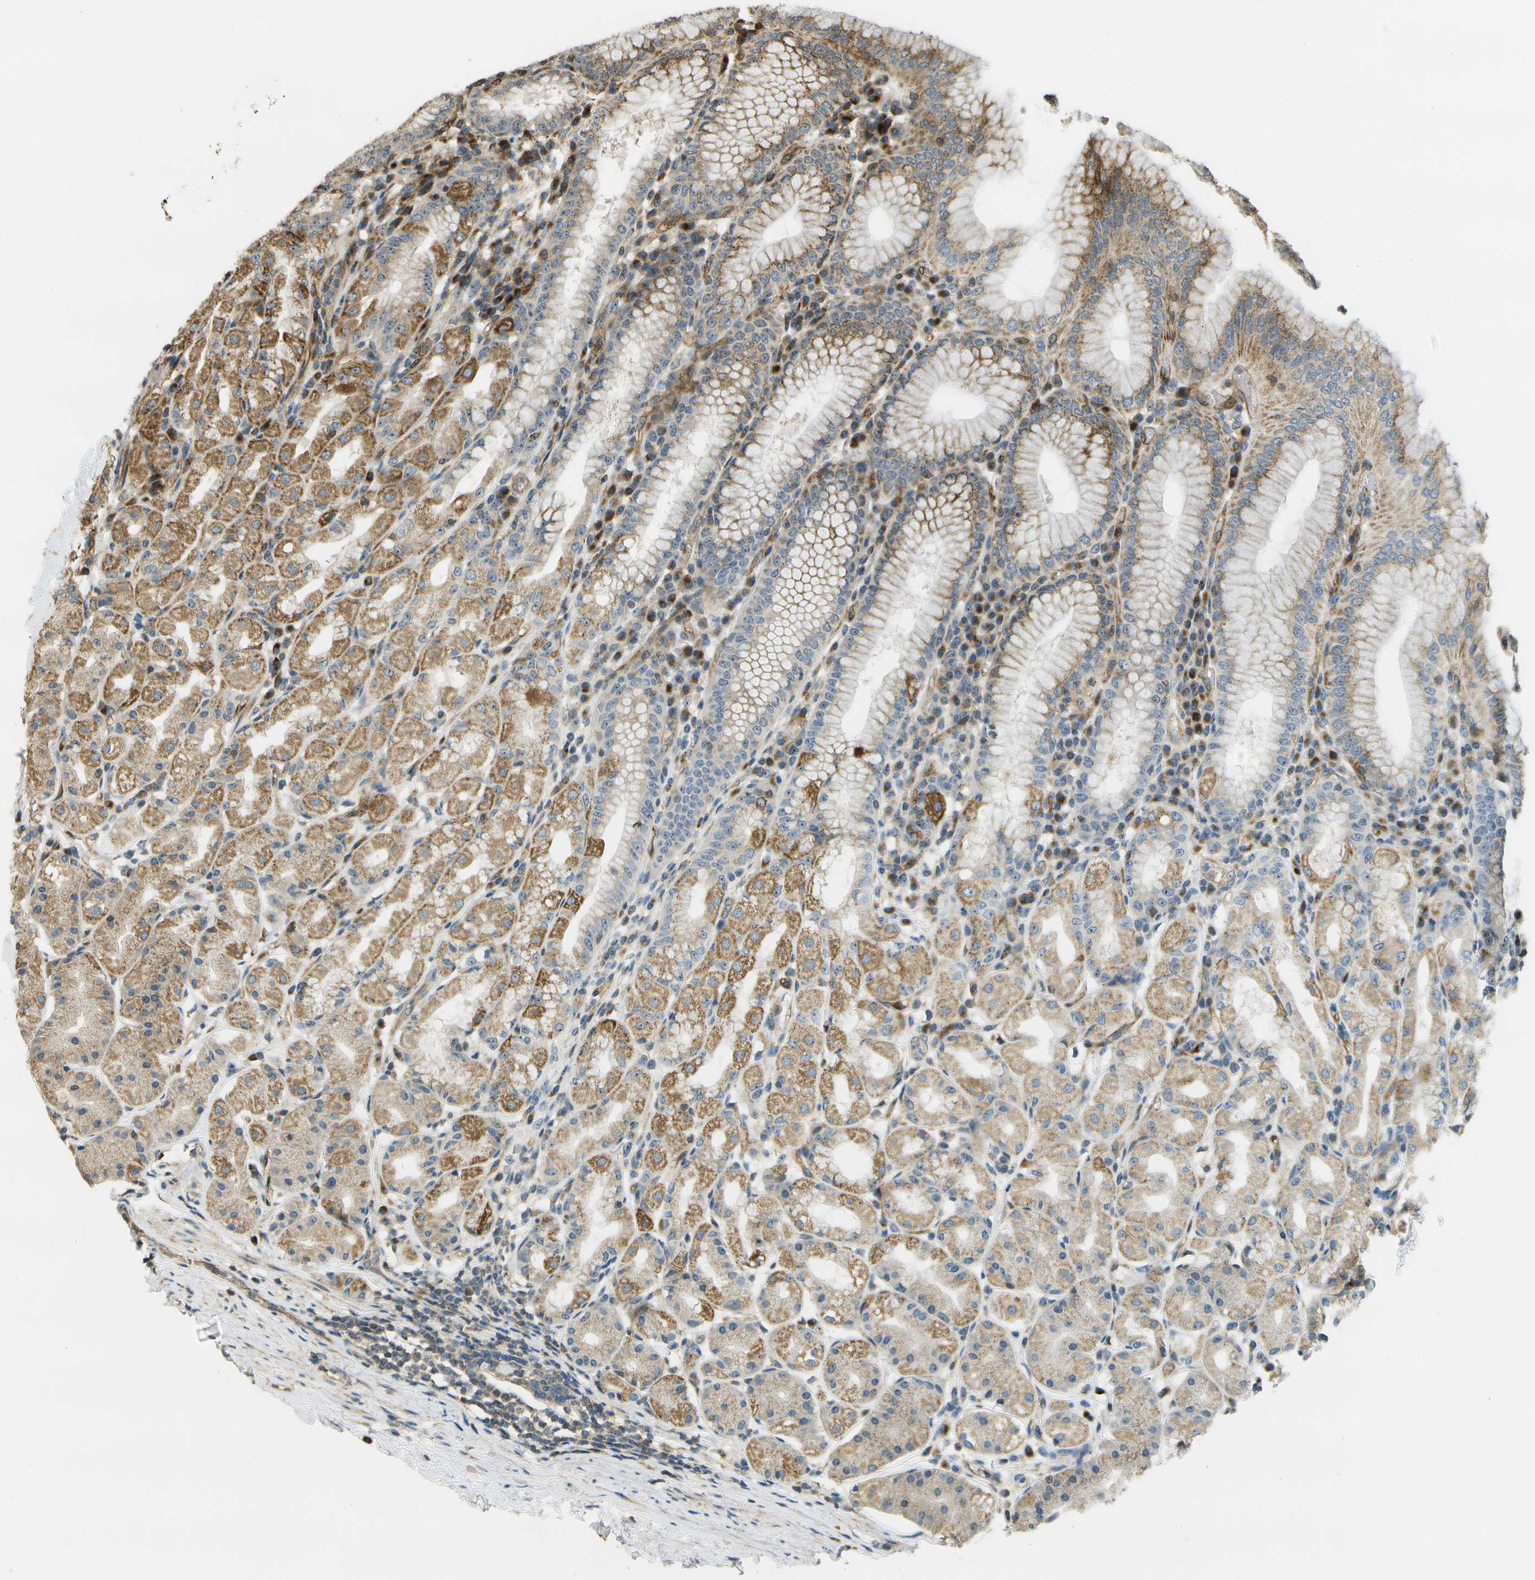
{"staining": {"intensity": "moderate", "quantity": ">75%", "location": "cytoplasmic/membranous"}, "tissue": "stomach", "cell_type": "Glandular cells", "image_type": "normal", "snomed": [{"axis": "morphology", "description": "Normal tissue, NOS"}, {"axis": "topography", "description": "Stomach"}, {"axis": "topography", "description": "Stomach, lower"}], "caption": "Human stomach stained for a protein (brown) exhibits moderate cytoplasmic/membranous positive staining in about >75% of glandular cells.", "gene": "LRP12", "patient": {"sex": "female", "age": 56}}